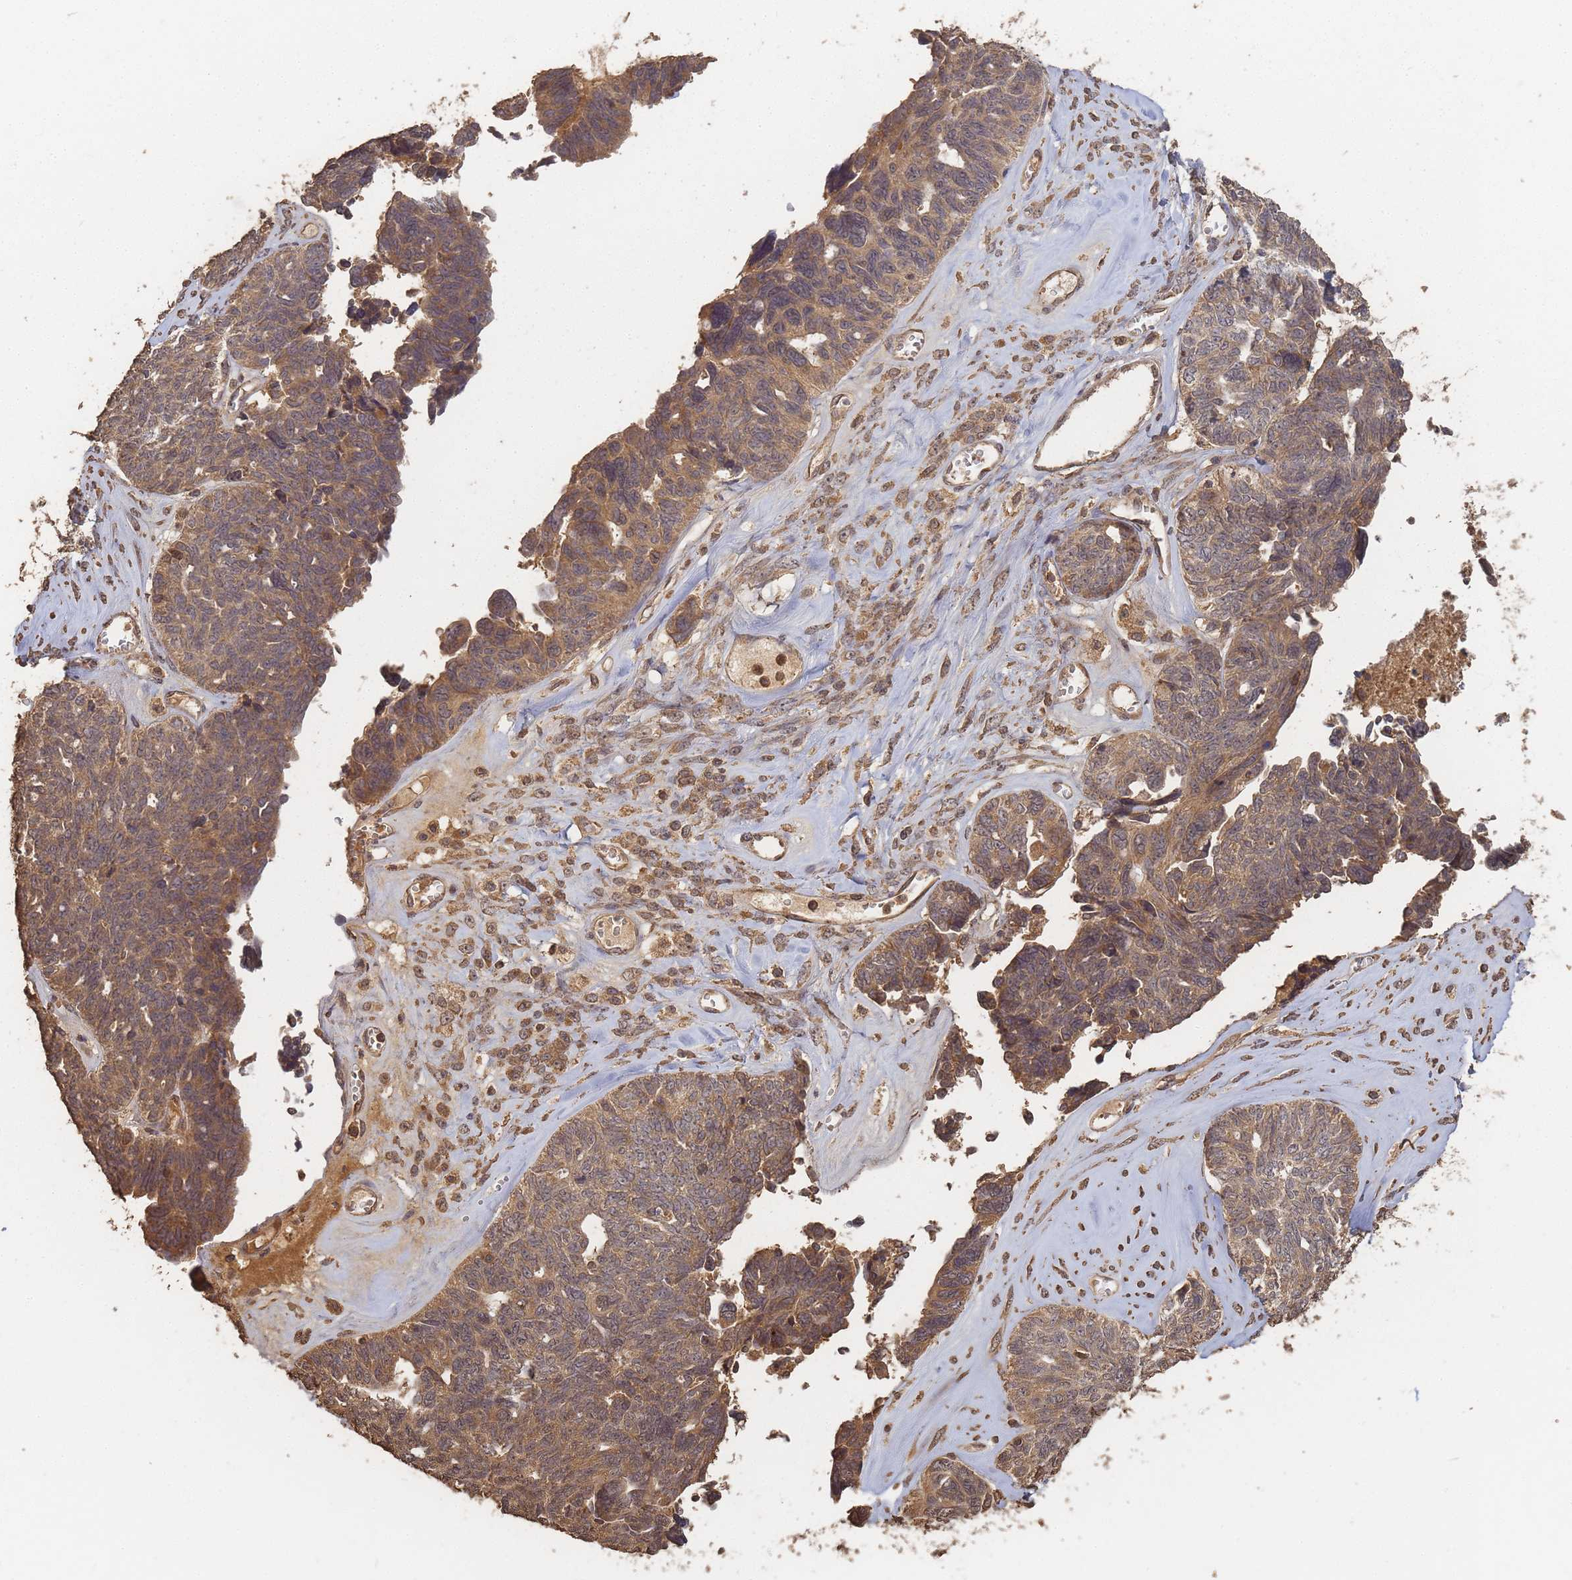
{"staining": {"intensity": "moderate", "quantity": ">75%", "location": "cytoplasmic/membranous"}, "tissue": "ovarian cancer", "cell_type": "Tumor cells", "image_type": "cancer", "snomed": [{"axis": "morphology", "description": "Cystadenocarcinoma, serous, NOS"}, {"axis": "topography", "description": "Ovary"}], "caption": "An immunohistochemistry (IHC) photomicrograph of tumor tissue is shown. Protein staining in brown shows moderate cytoplasmic/membranous positivity in ovarian cancer within tumor cells.", "gene": "ALKBH1", "patient": {"sex": "female", "age": 79}}